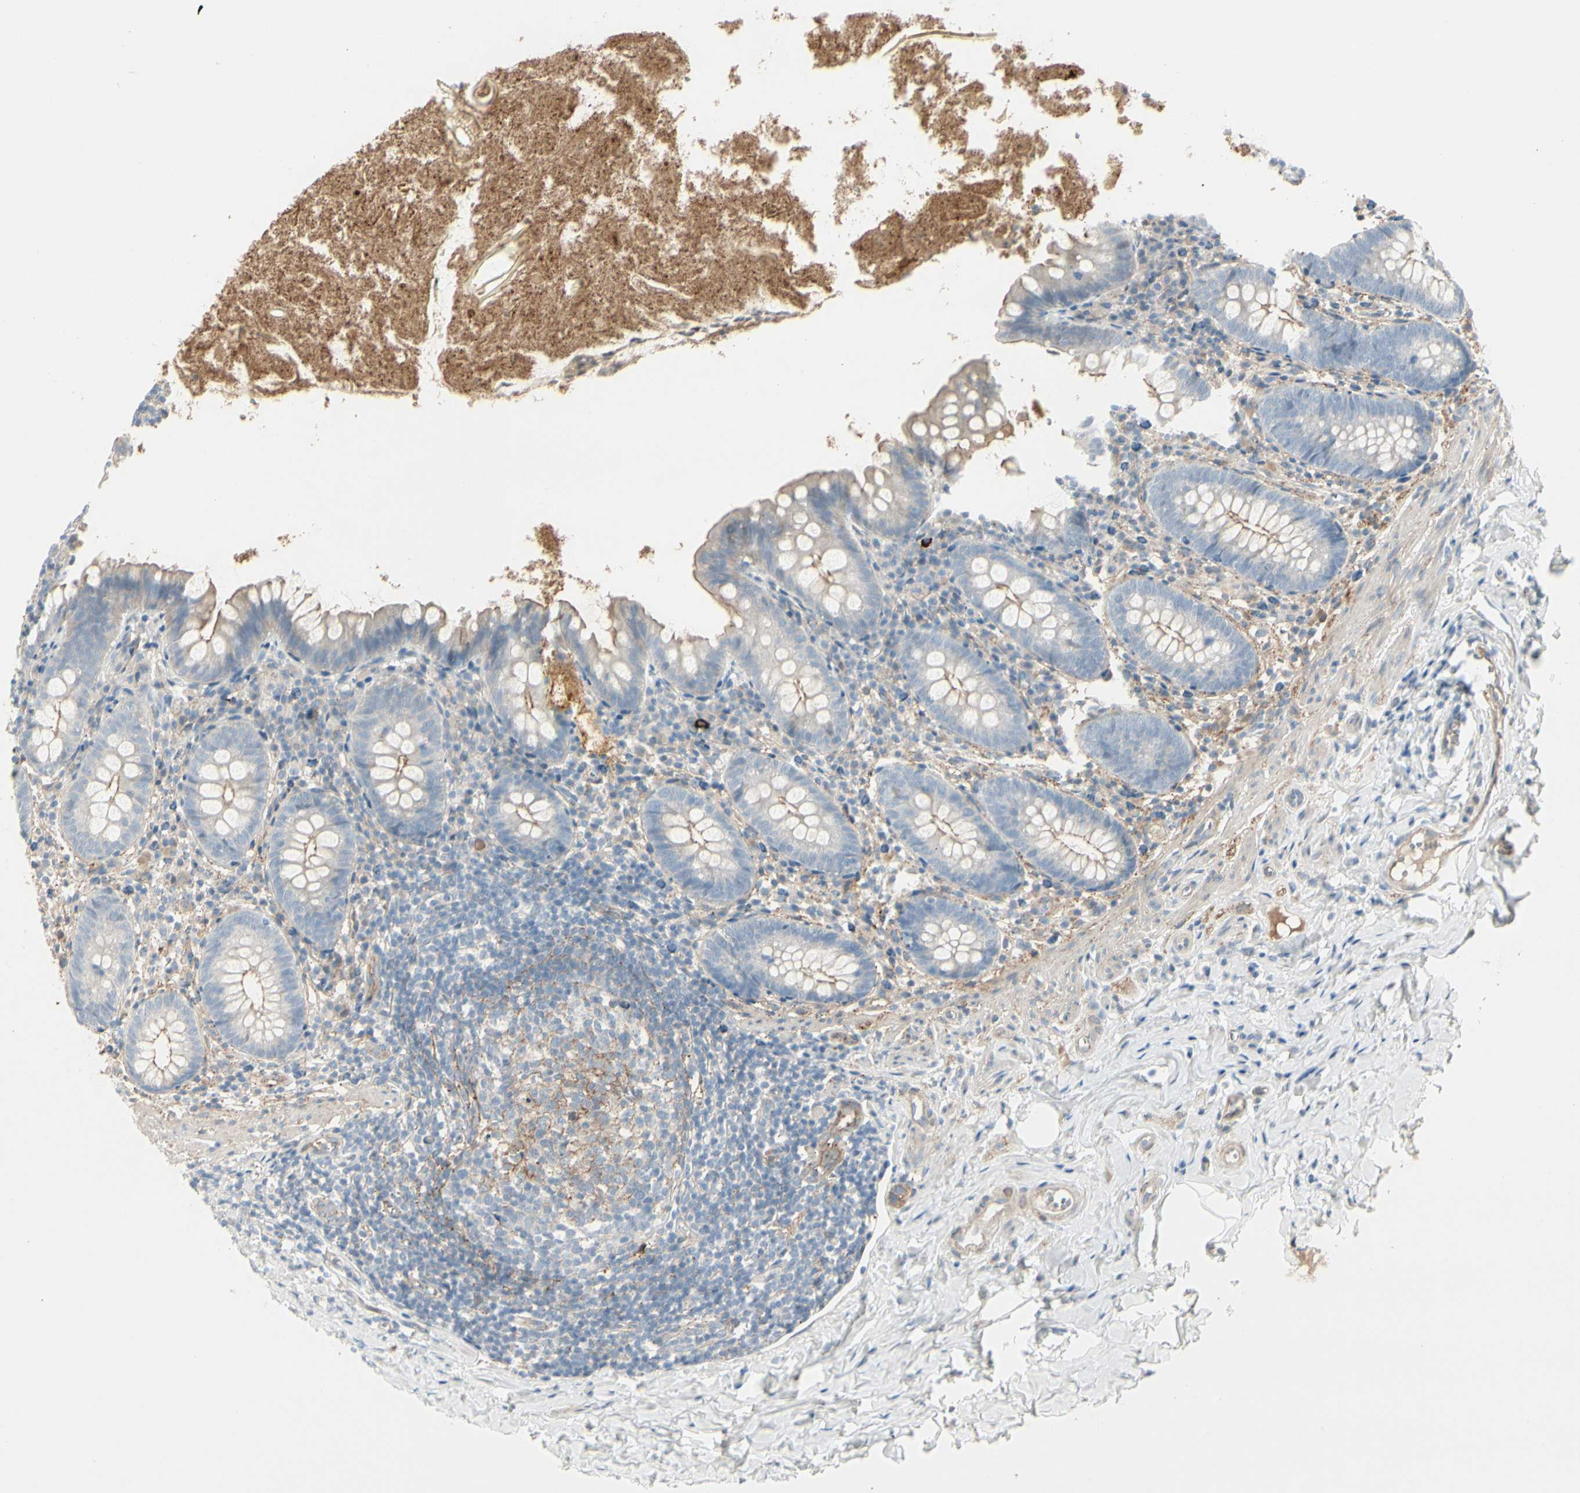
{"staining": {"intensity": "weak", "quantity": ">75%", "location": "cytoplasmic/membranous"}, "tissue": "appendix", "cell_type": "Glandular cells", "image_type": "normal", "snomed": [{"axis": "morphology", "description": "Normal tissue, NOS"}, {"axis": "topography", "description": "Appendix"}], "caption": "Weak cytoplasmic/membranous expression for a protein is seen in about >75% of glandular cells of unremarkable appendix using immunohistochemistry (IHC).", "gene": "CACNA2D1", "patient": {"sex": "male", "age": 52}}